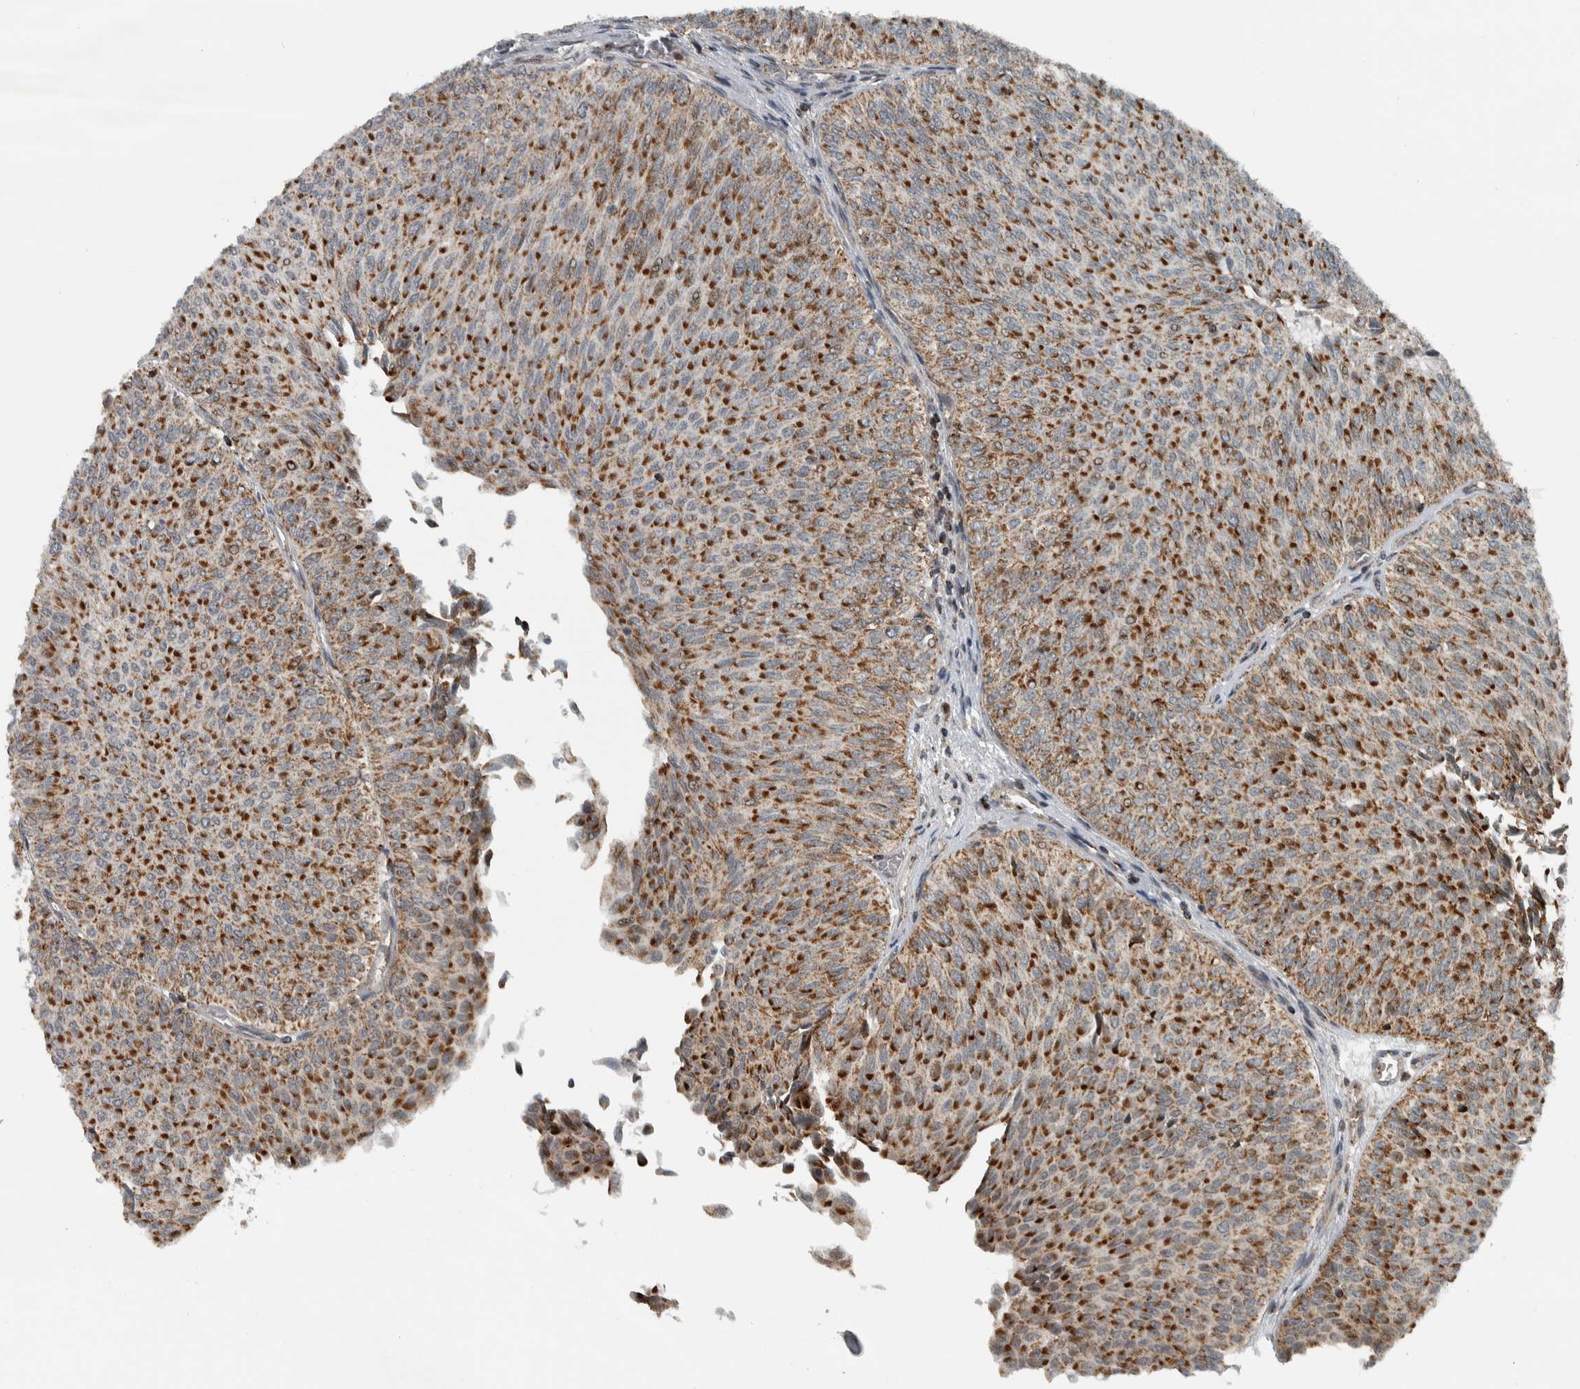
{"staining": {"intensity": "moderate", "quantity": ">75%", "location": "cytoplasmic/membranous"}, "tissue": "urothelial cancer", "cell_type": "Tumor cells", "image_type": "cancer", "snomed": [{"axis": "morphology", "description": "Urothelial carcinoma, Low grade"}, {"axis": "topography", "description": "Urinary bladder"}], "caption": "IHC of human urothelial carcinoma (low-grade) reveals medium levels of moderate cytoplasmic/membranous positivity in about >75% of tumor cells.", "gene": "PPM1K", "patient": {"sex": "male", "age": 78}}